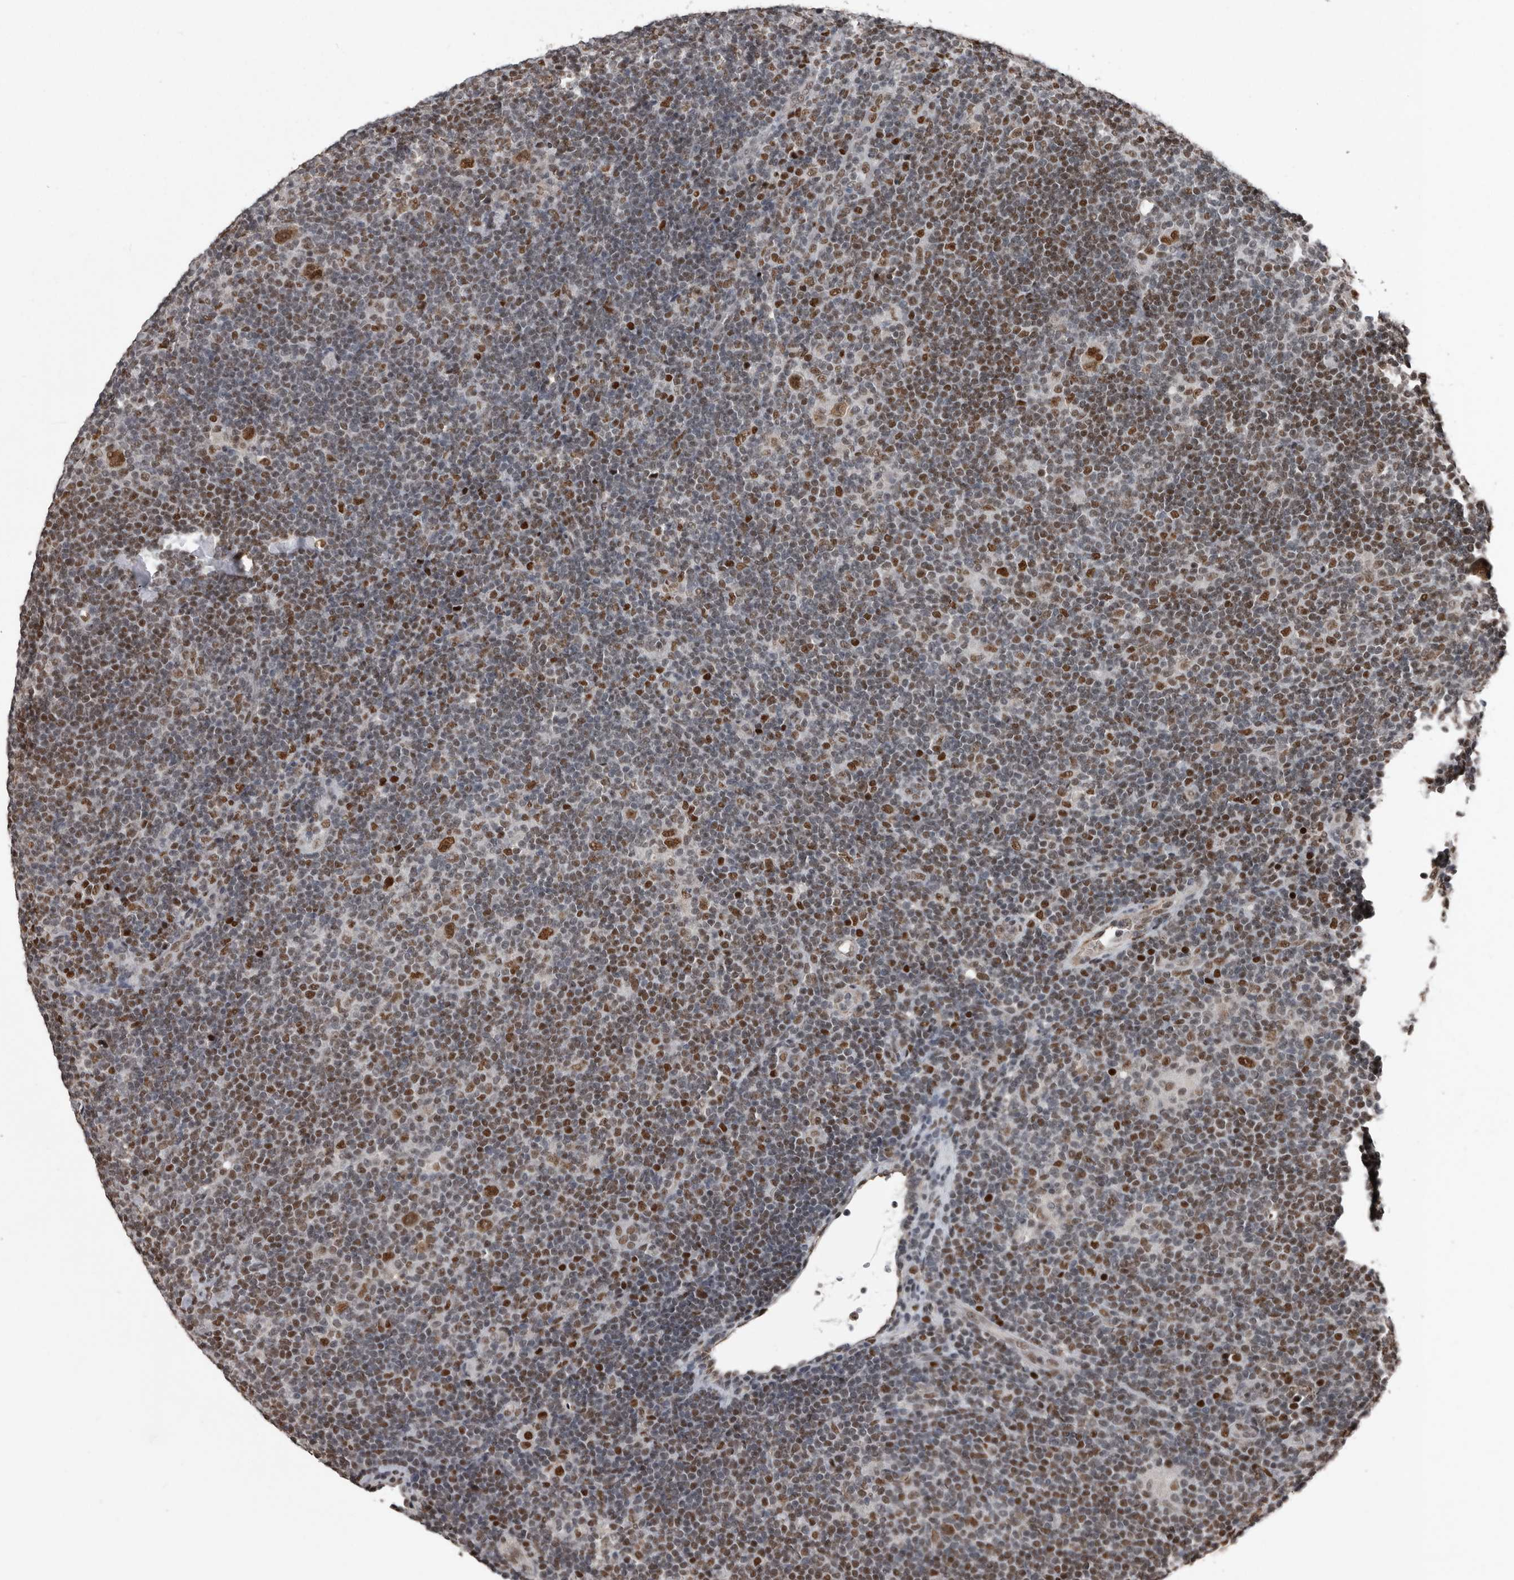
{"staining": {"intensity": "strong", "quantity": ">75%", "location": "nuclear"}, "tissue": "lymphoma", "cell_type": "Tumor cells", "image_type": "cancer", "snomed": [{"axis": "morphology", "description": "Hodgkin's disease, NOS"}, {"axis": "topography", "description": "Lymph node"}], "caption": "Immunohistochemistry micrograph of human Hodgkin's disease stained for a protein (brown), which demonstrates high levels of strong nuclear expression in about >75% of tumor cells.", "gene": "CHD1L", "patient": {"sex": "female", "age": 57}}